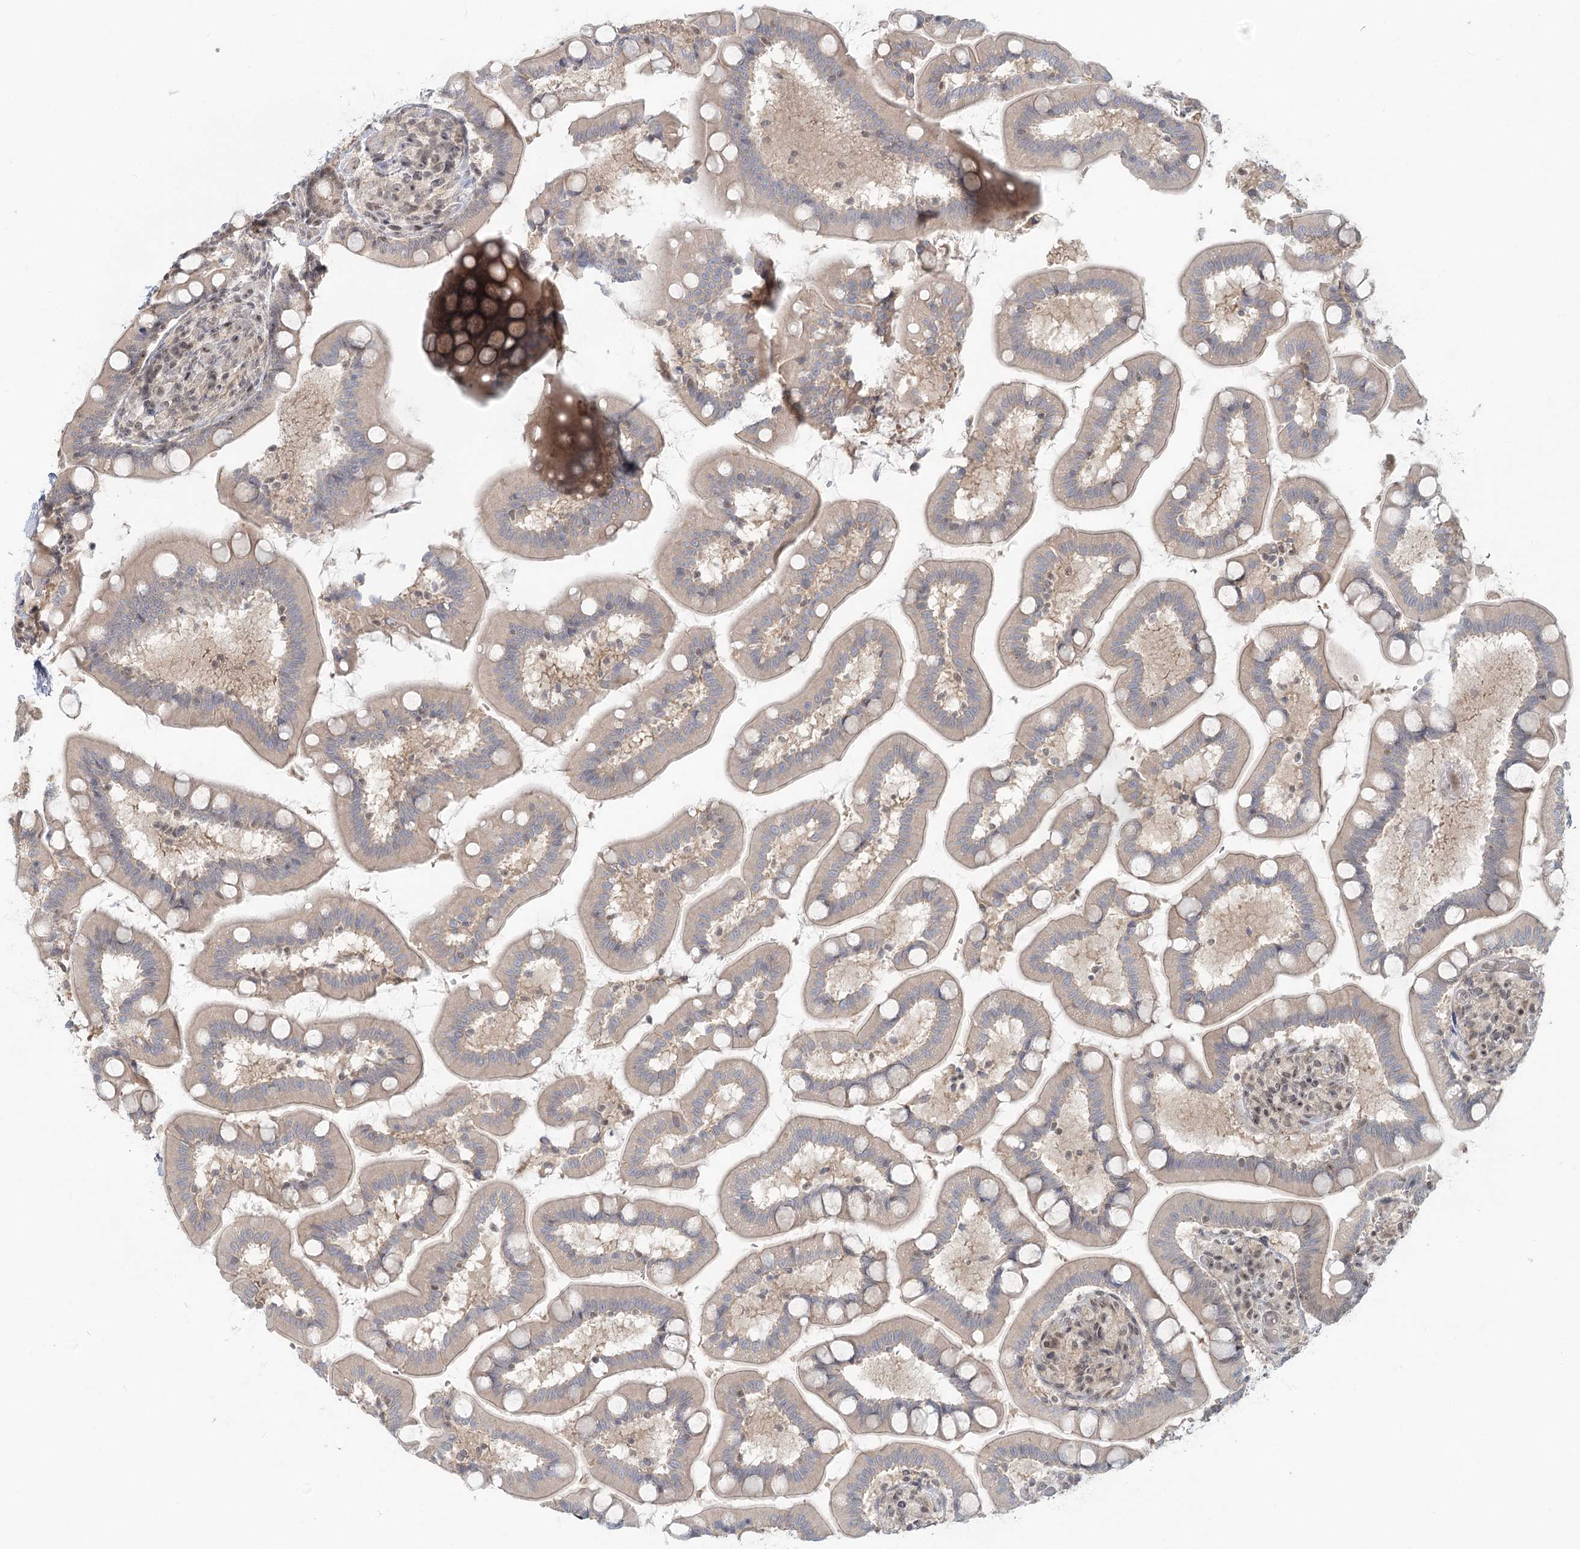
{"staining": {"intensity": "moderate", "quantity": ">75%", "location": "cytoplasmic/membranous"}, "tissue": "small intestine", "cell_type": "Glandular cells", "image_type": "normal", "snomed": [{"axis": "morphology", "description": "Normal tissue, NOS"}, {"axis": "topography", "description": "Small intestine"}], "caption": "Glandular cells demonstrate moderate cytoplasmic/membranous expression in about >75% of cells in unremarkable small intestine.", "gene": "R3HCC1L", "patient": {"sex": "female", "age": 64}}